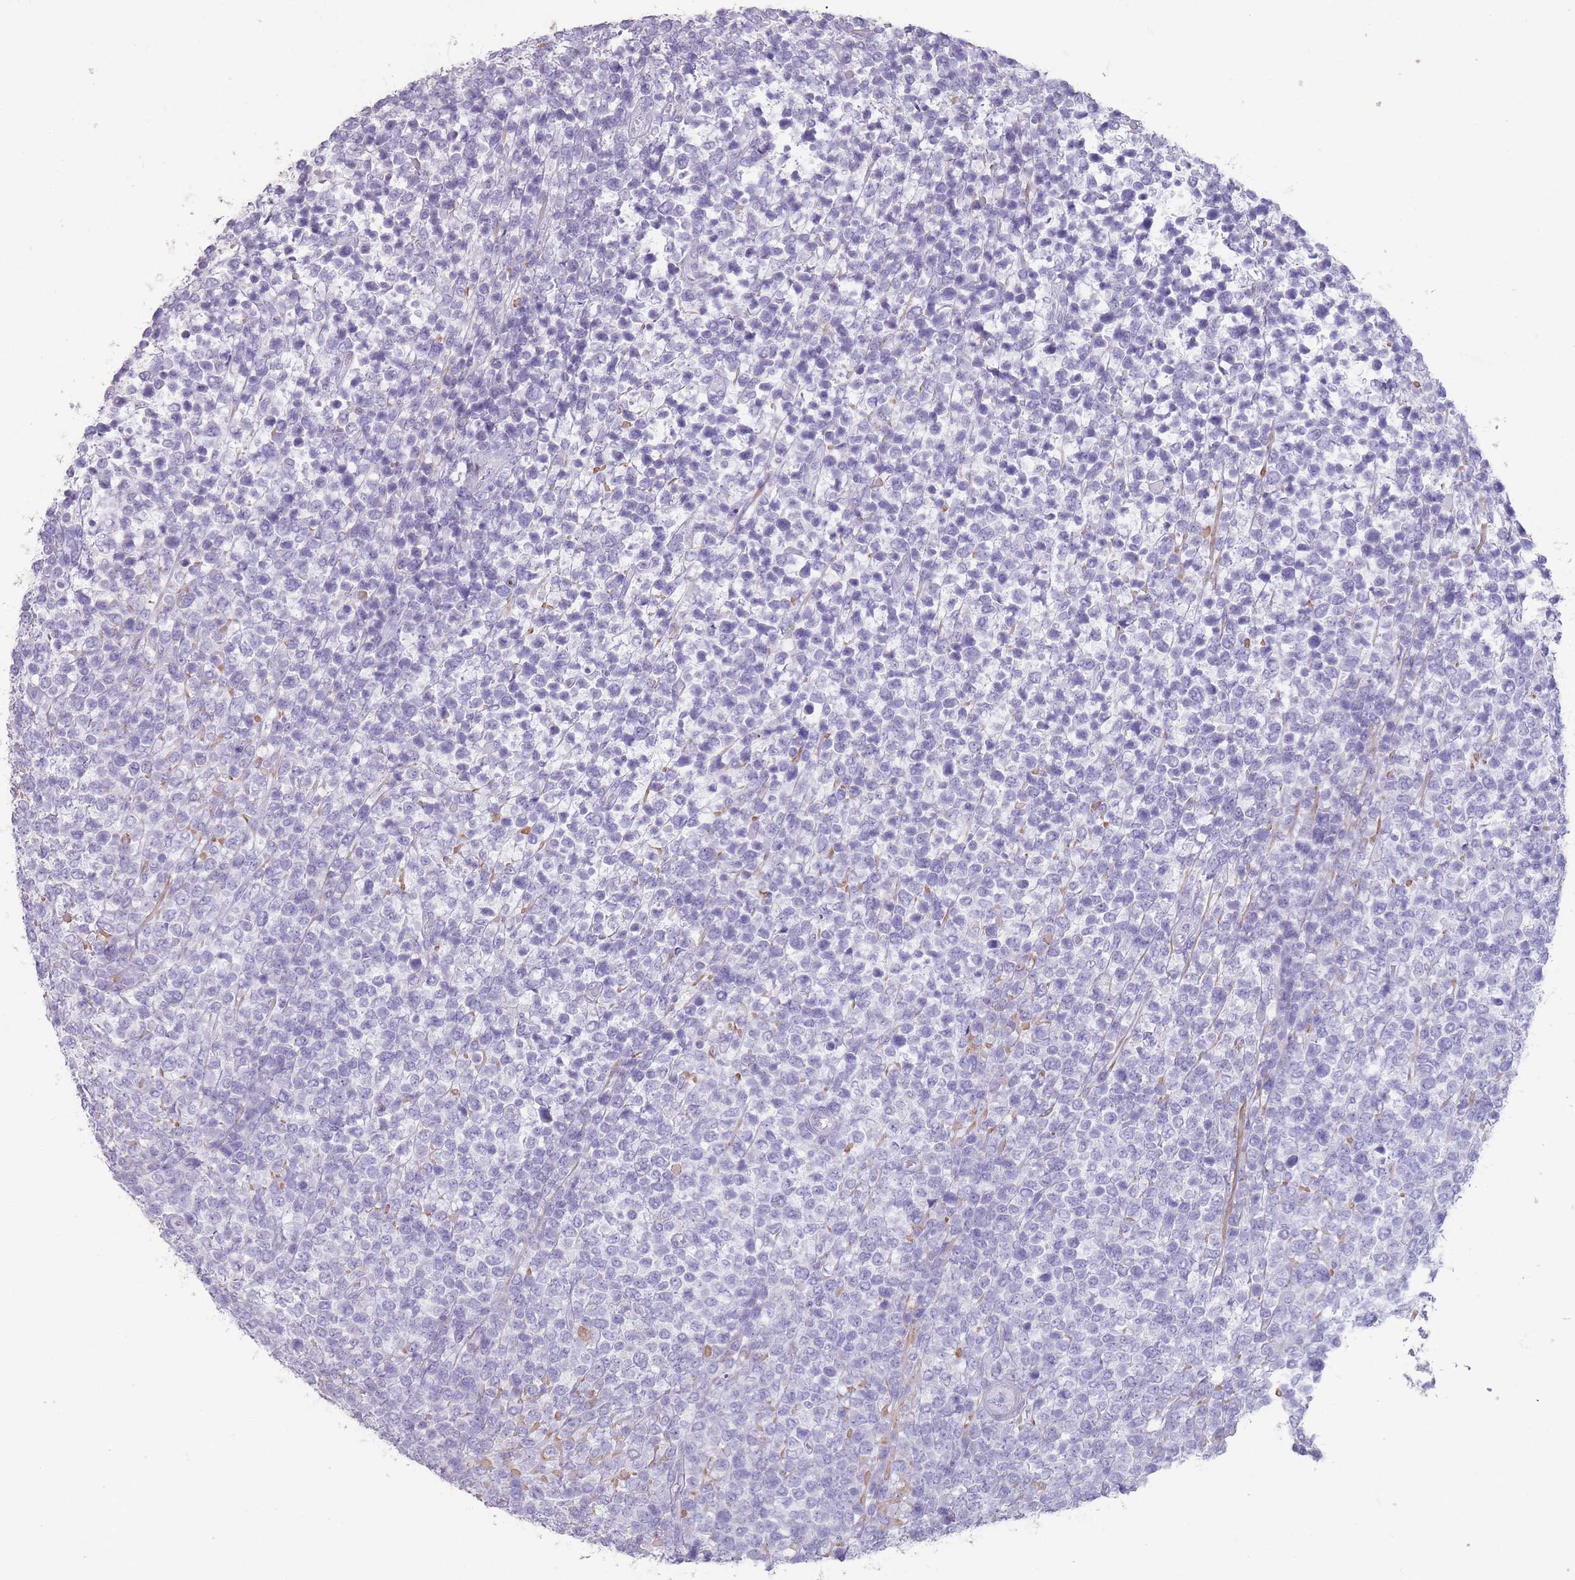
{"staining": {"intensity": "negative", "quantity": "none", "location": "none"}, "tissue": "lymphoma", "cell_type": "Tumor cells", "image_type": "cancer", "snomed": [{"axis": "morphology", "description": "Malignant lymphoma, non-Hodgkin's type, High grade"}, {"axis": "topography", "description": "Soft tissue"}], "caption": "Photomicrograph shows no significant protein positivity in tumor cells of malignant lymphoma, non-Hodgkin's type (high-grade).", "gene": "RHBG", "patient": {"sex": "female", "age": 56}}